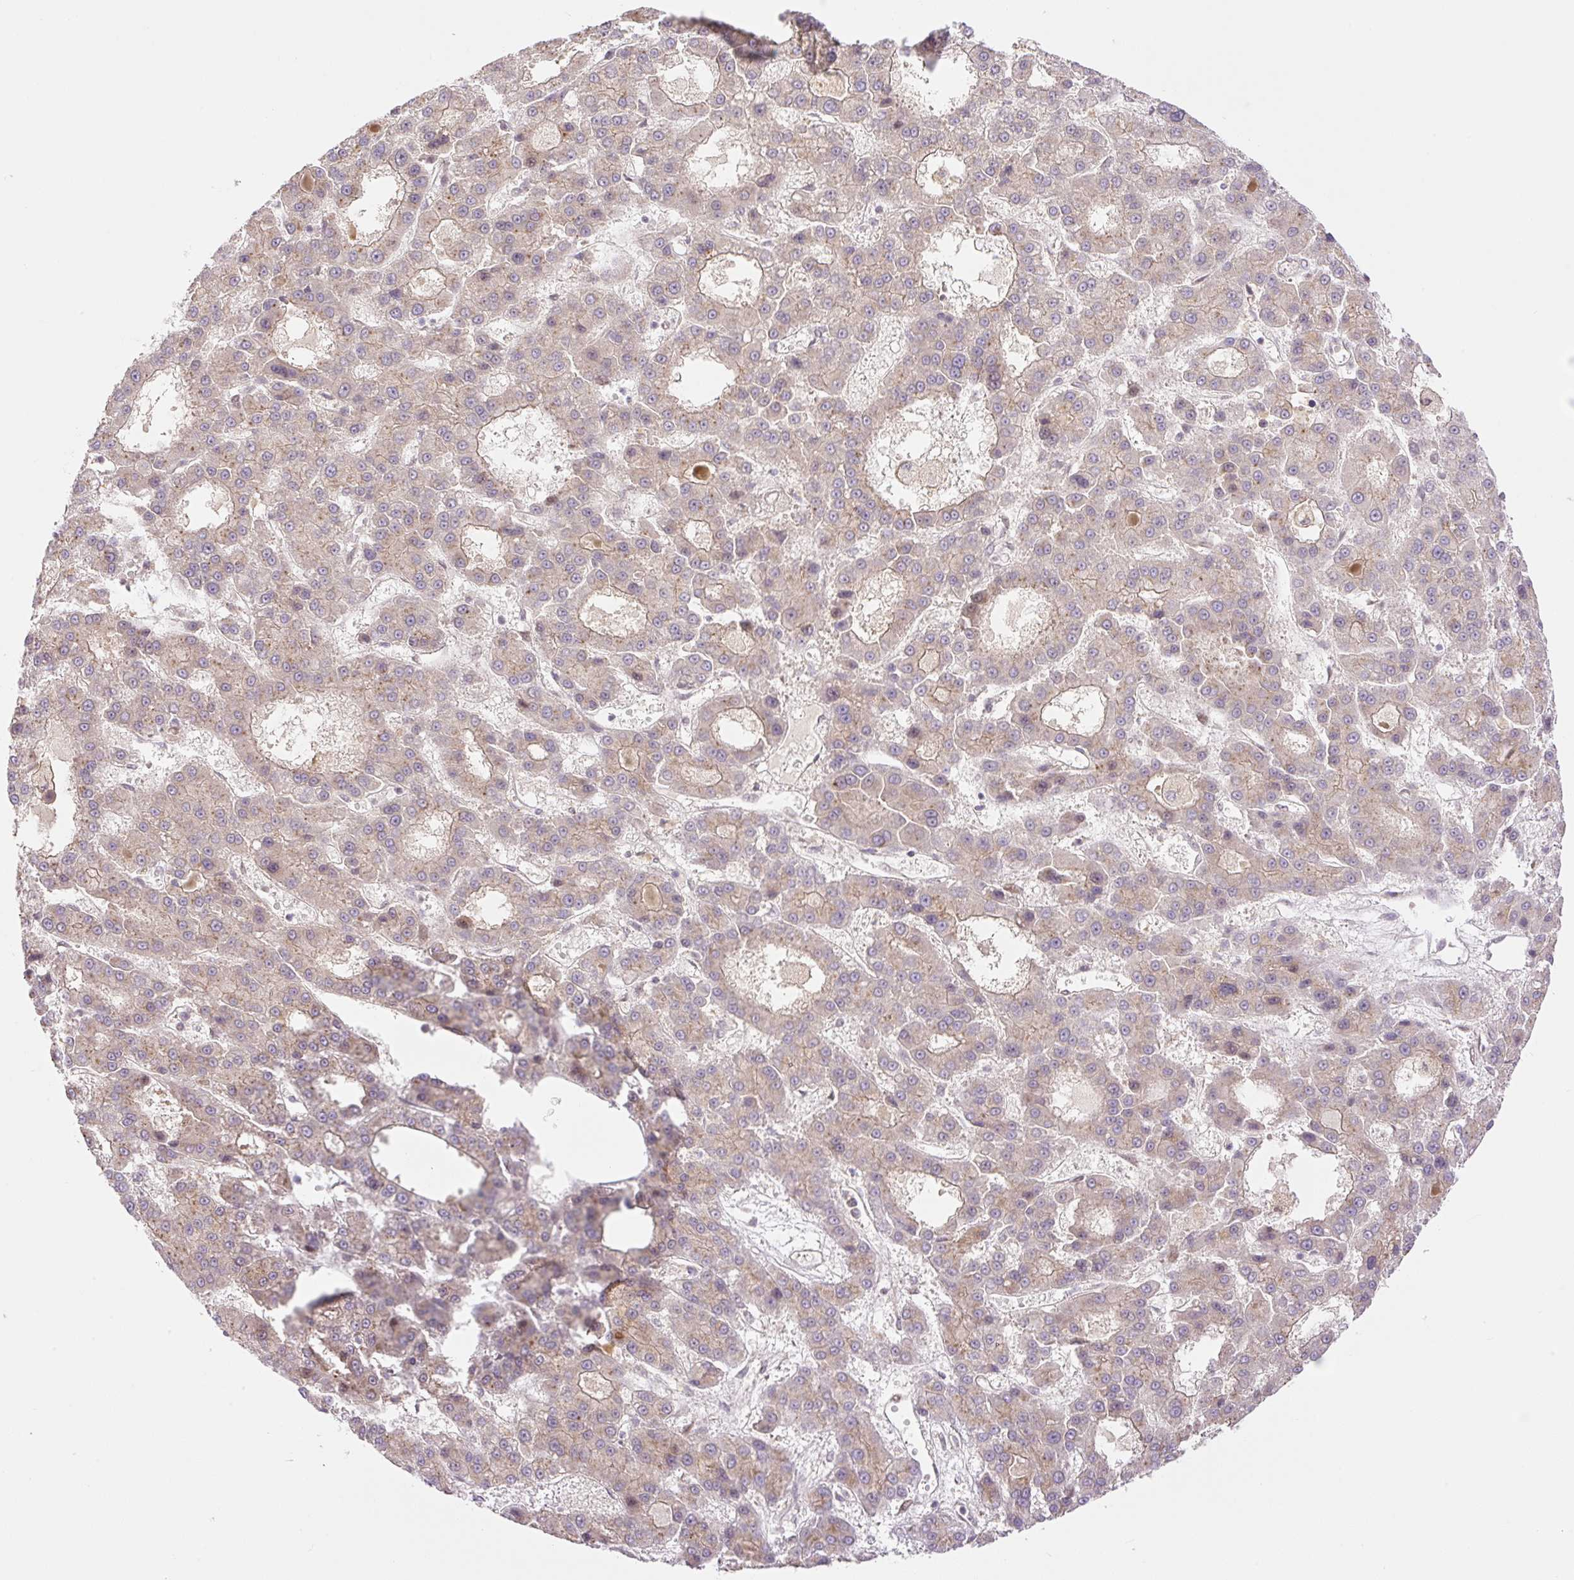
{"staining": {"intensity": "weak", "quantity": "25%-75%", "location": "cytoplasmic/membranous,nuclear"}, "tissue": "liver cancer", "cell_type": "Tumor cells", "image_type": "cancer", "snomed": [{"axis": "morphology", "description": "Carcinoma, Hepatocellular, NOS"}, {"axis": "topography", "description": "Liver"}], "caption": "IHC of liver cancer (hepatocellular carcinoma) shows low levels of weak cytoplasmic/membranous and nuclear staining in about 25%-75% of tumor cells. (DAB (3,3'-diaminobenzidine) IHC with brightfield microscopy, high magnification).", "gene": "VPS25", "patient": {"sex": "male", "age": 70}}